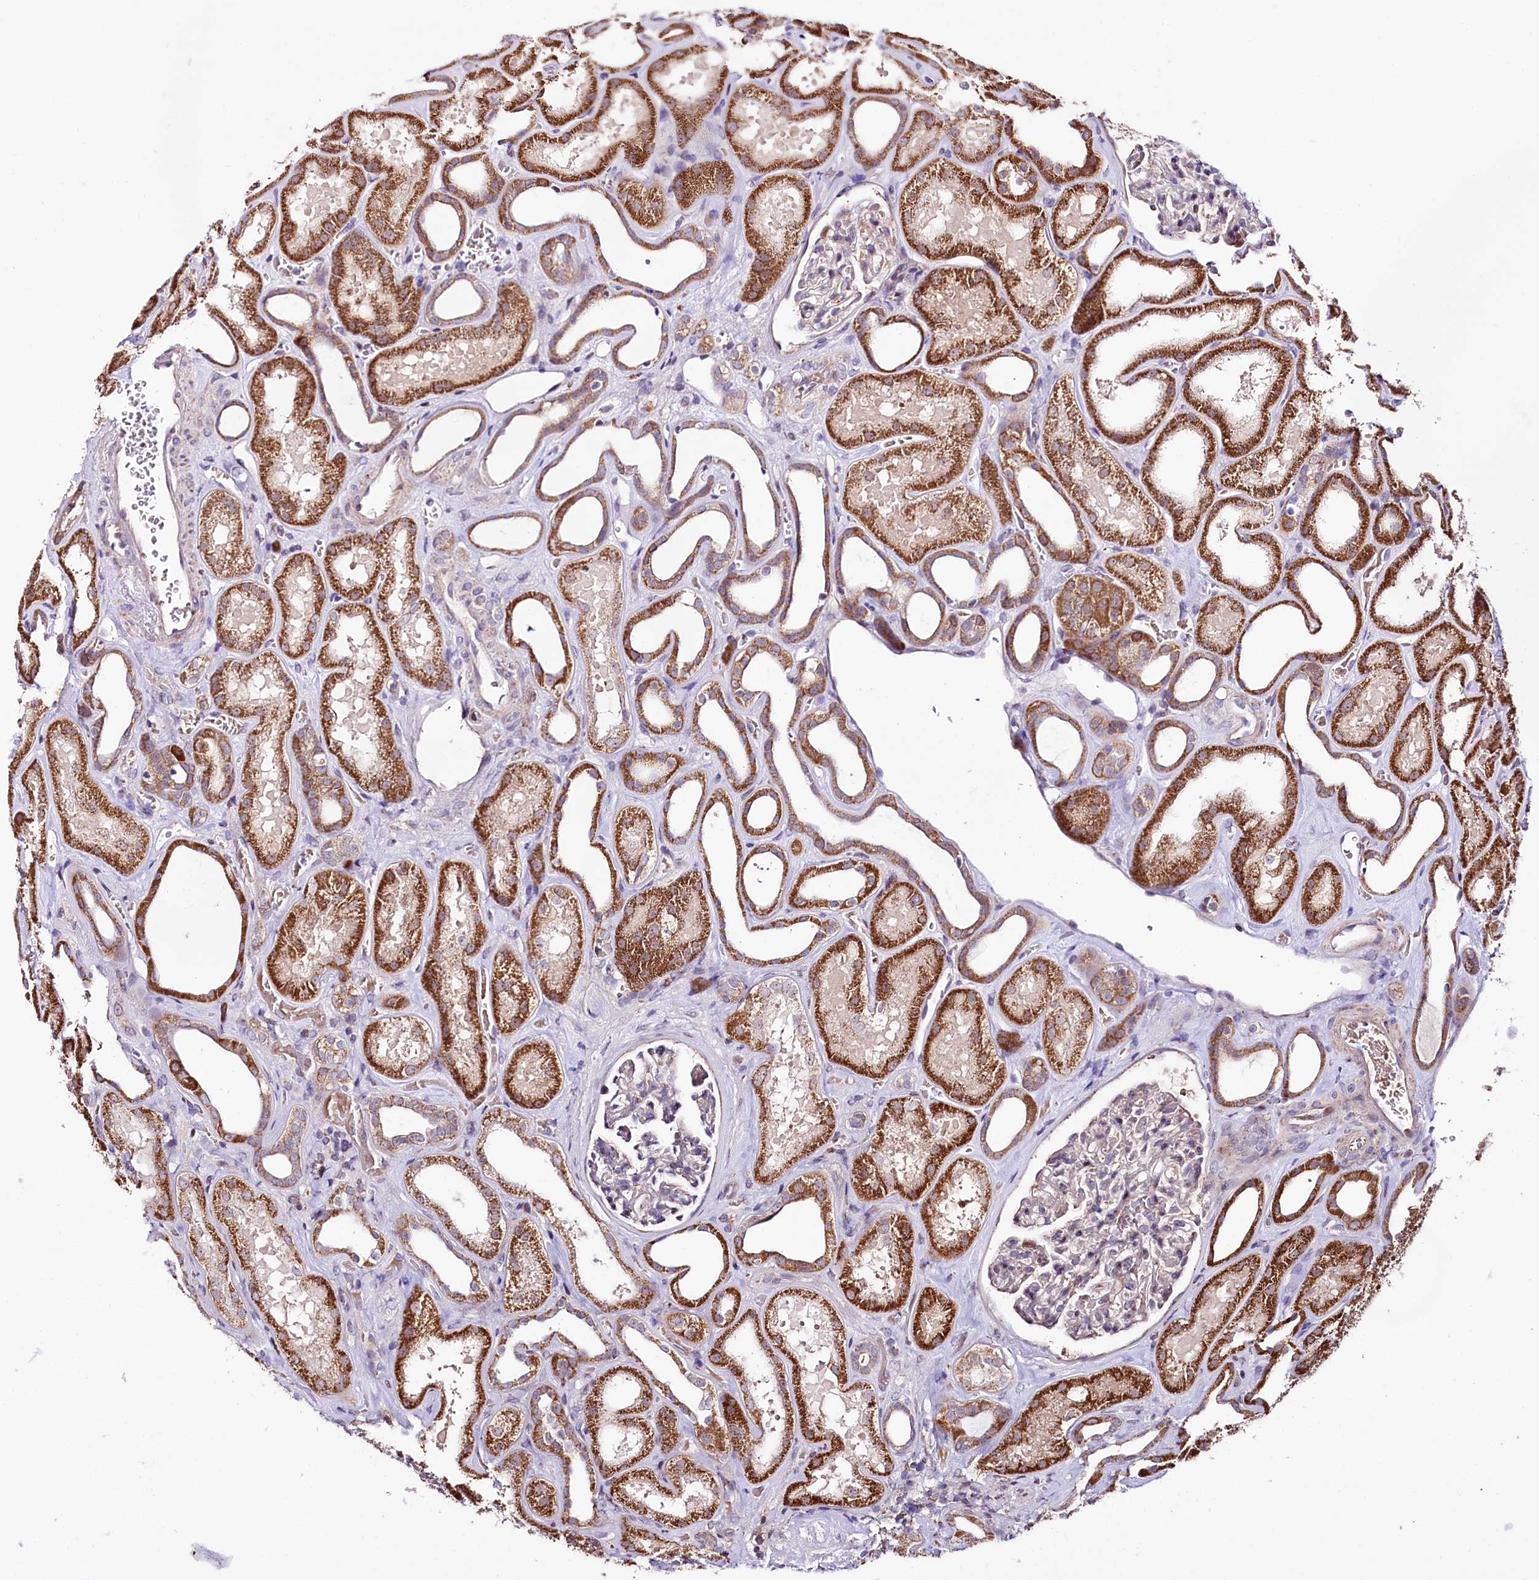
{"staining": {"intensity": "negative", "quantity": "none", "location": "none"}, "tissue": "kidney", "cell_type": "Cells in glomeruli", "image_type": "normal", "snomed": [{"axis": "morphology", "description": "Normal tissue, NOS"}, {"axis": "morphology", "description": "Adenocarcinoma, NOS"}, {"axis": "topography", "description": "Kidney"}], "caption": "IHC of normal kidney reveals no positivity in cells in glomeruli. (DAB (3,3'-diaminobenzidine) immunohistochemistry, high magnification).", "gene": "ST7", "patient": {"sex": "female", "age": 68}}